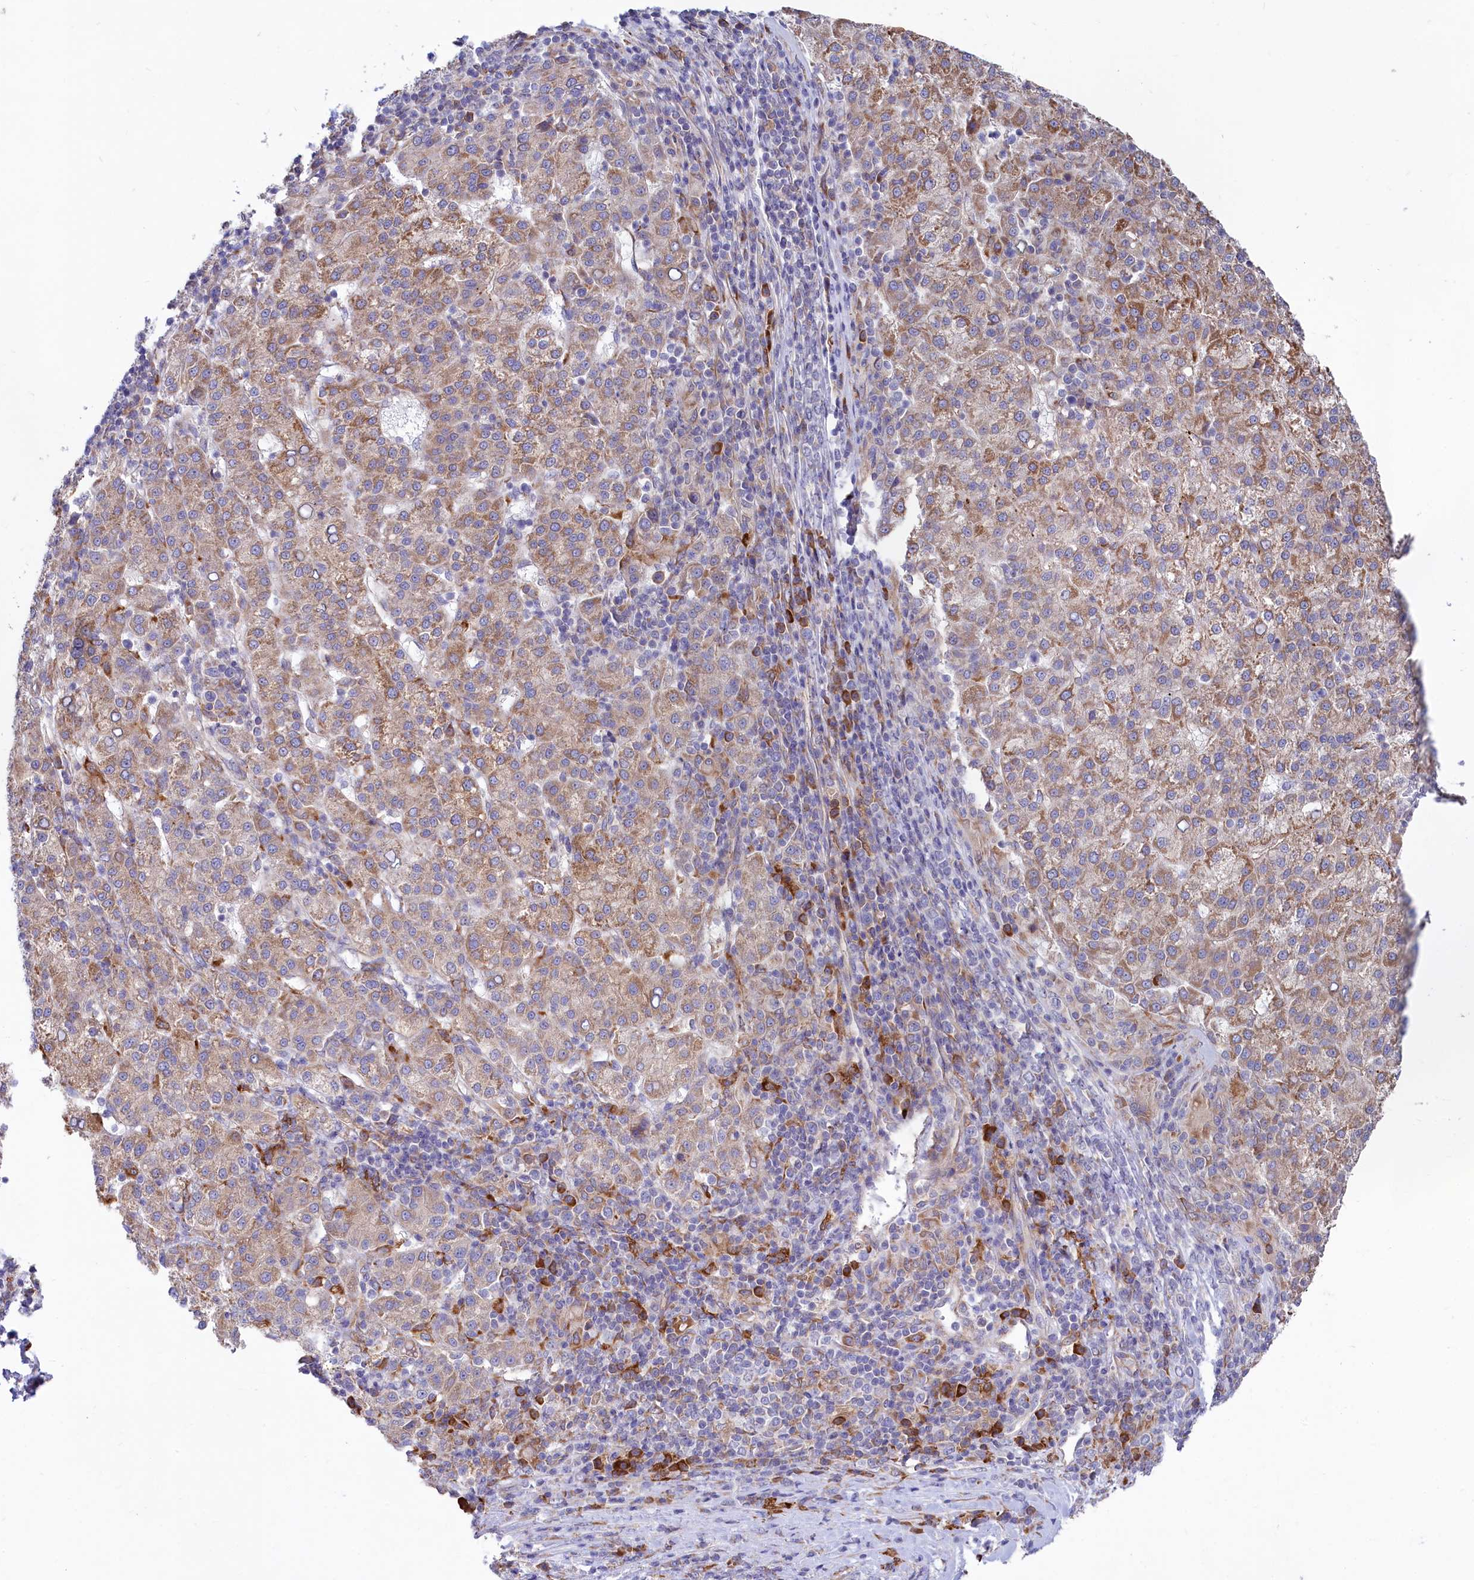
{"staining": {"intensity": "moderate", "quantity": ">75%", "location": "cytoplasmic/membranous"}, "tissue": "liver cancer", "cell_type": "Tumor cells", "image_type": "cancer", "snomed": [{"axis": "morphology", "description": "Carcinoma, Hepatocellular, NOS"}, {"axis": "topography", "description": "Liver"}], "caption": "Immunohistochemistry (IHC) of human hepatocellular carcinoma (liver) reveals medium levels of moderate cytoplasmic/membranous expression in approximately >75% of tumor cells. The protein is shown in brown color, while the nuclei are stained blue.", "gene": "CHID1", "patient": {"sex": "female", "age": 58}}